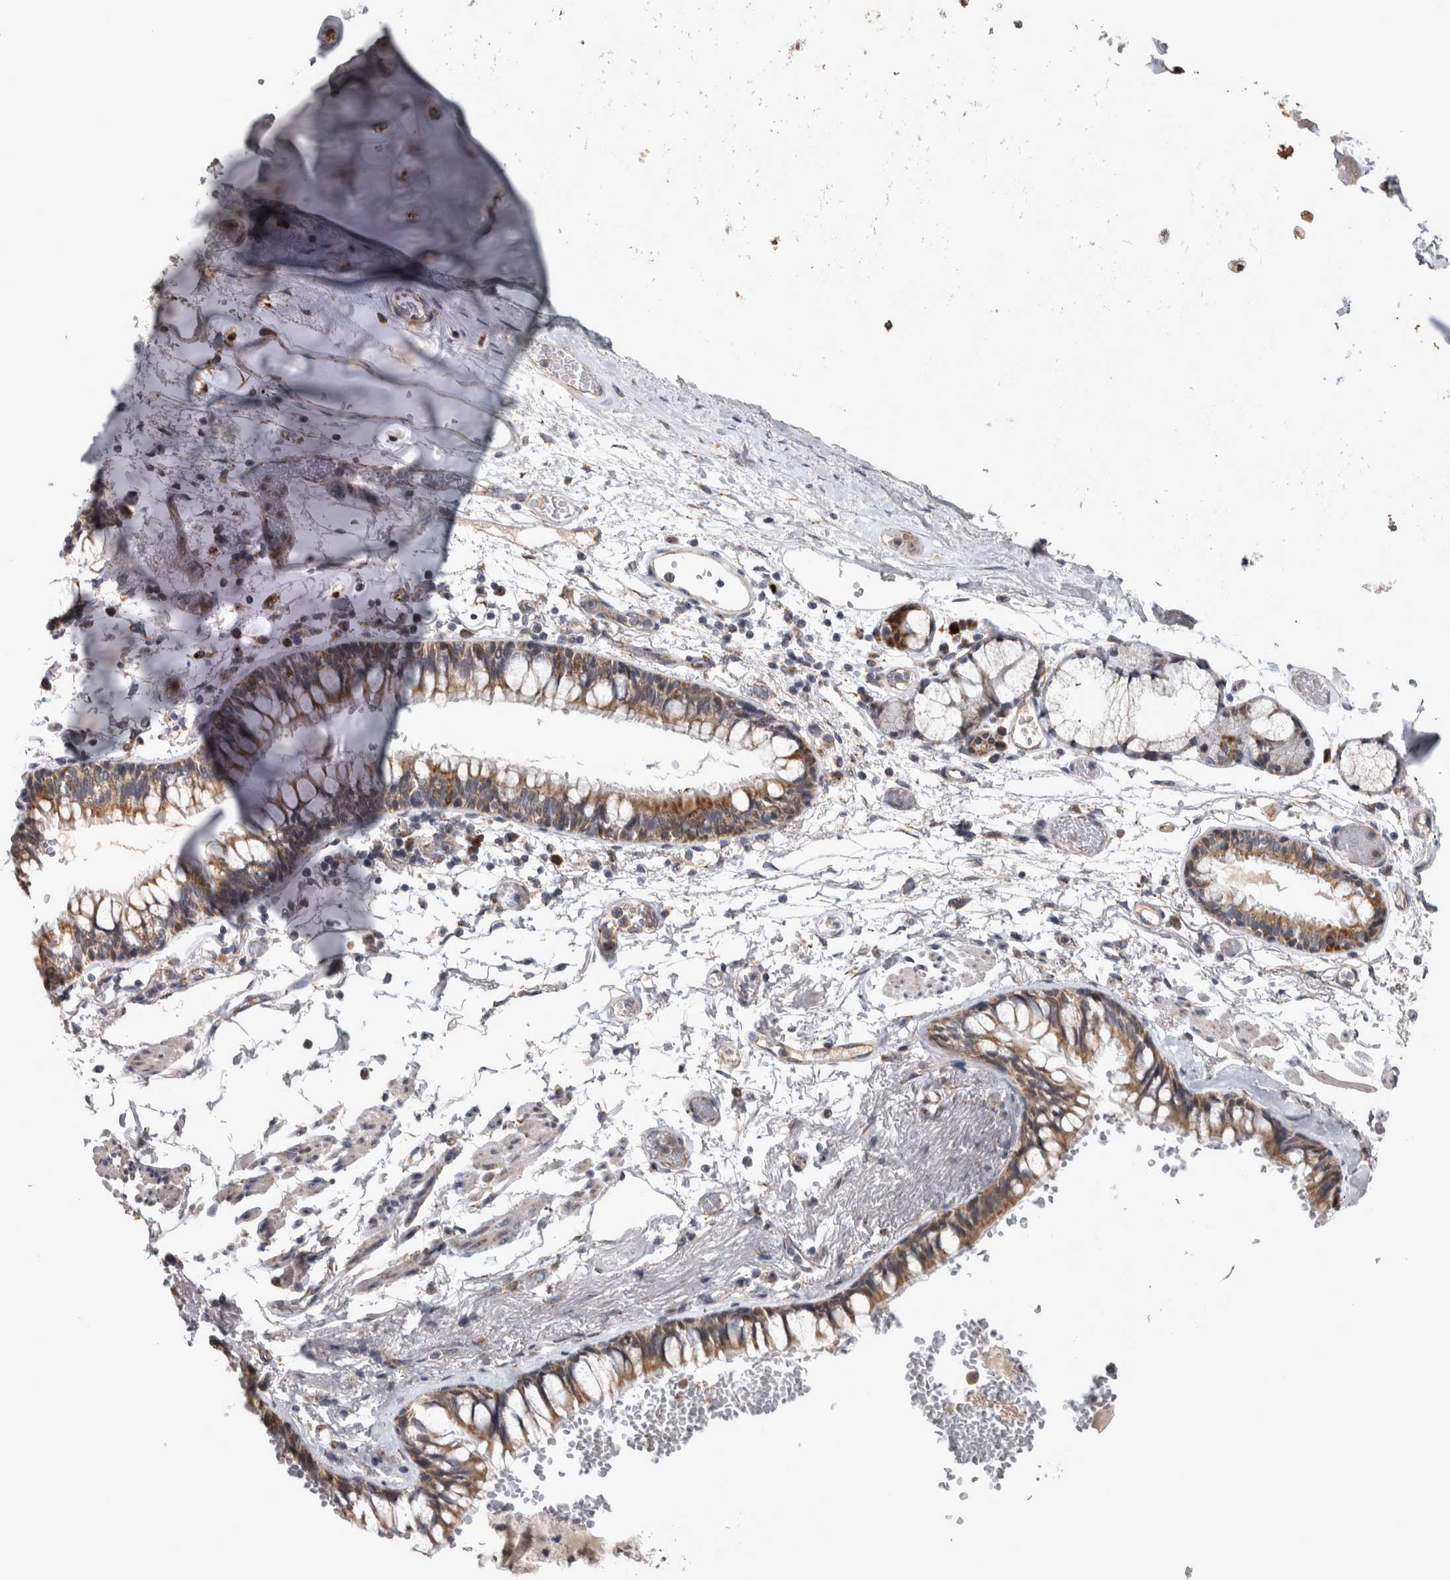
{"staining": {"intensity": "weak", "quantity": ">75%", "location": "cytoplasmic/membranous"}, "tissue": "adipose tissue", "cell_type": "Adipocytes", "image_type": "normal", "snomed": [{"axis": "morphology", "description": "Normal tissue, NOS"}, {"axis": "topography", "description": "Cartilage tissue"}, {"axis": "topography", "description": "Bronchus"}], "caption": "High-power microscopy captured an IHC image of benign adipose tissue, revealing weak cytoplasmic/membranous positivity in approximately >75% of adipocytes. (brown staining indicates protein expression, while blue staining denotes nuclei).", "gene": "DBT", "patient": {"sex": "female", "age": 73}}